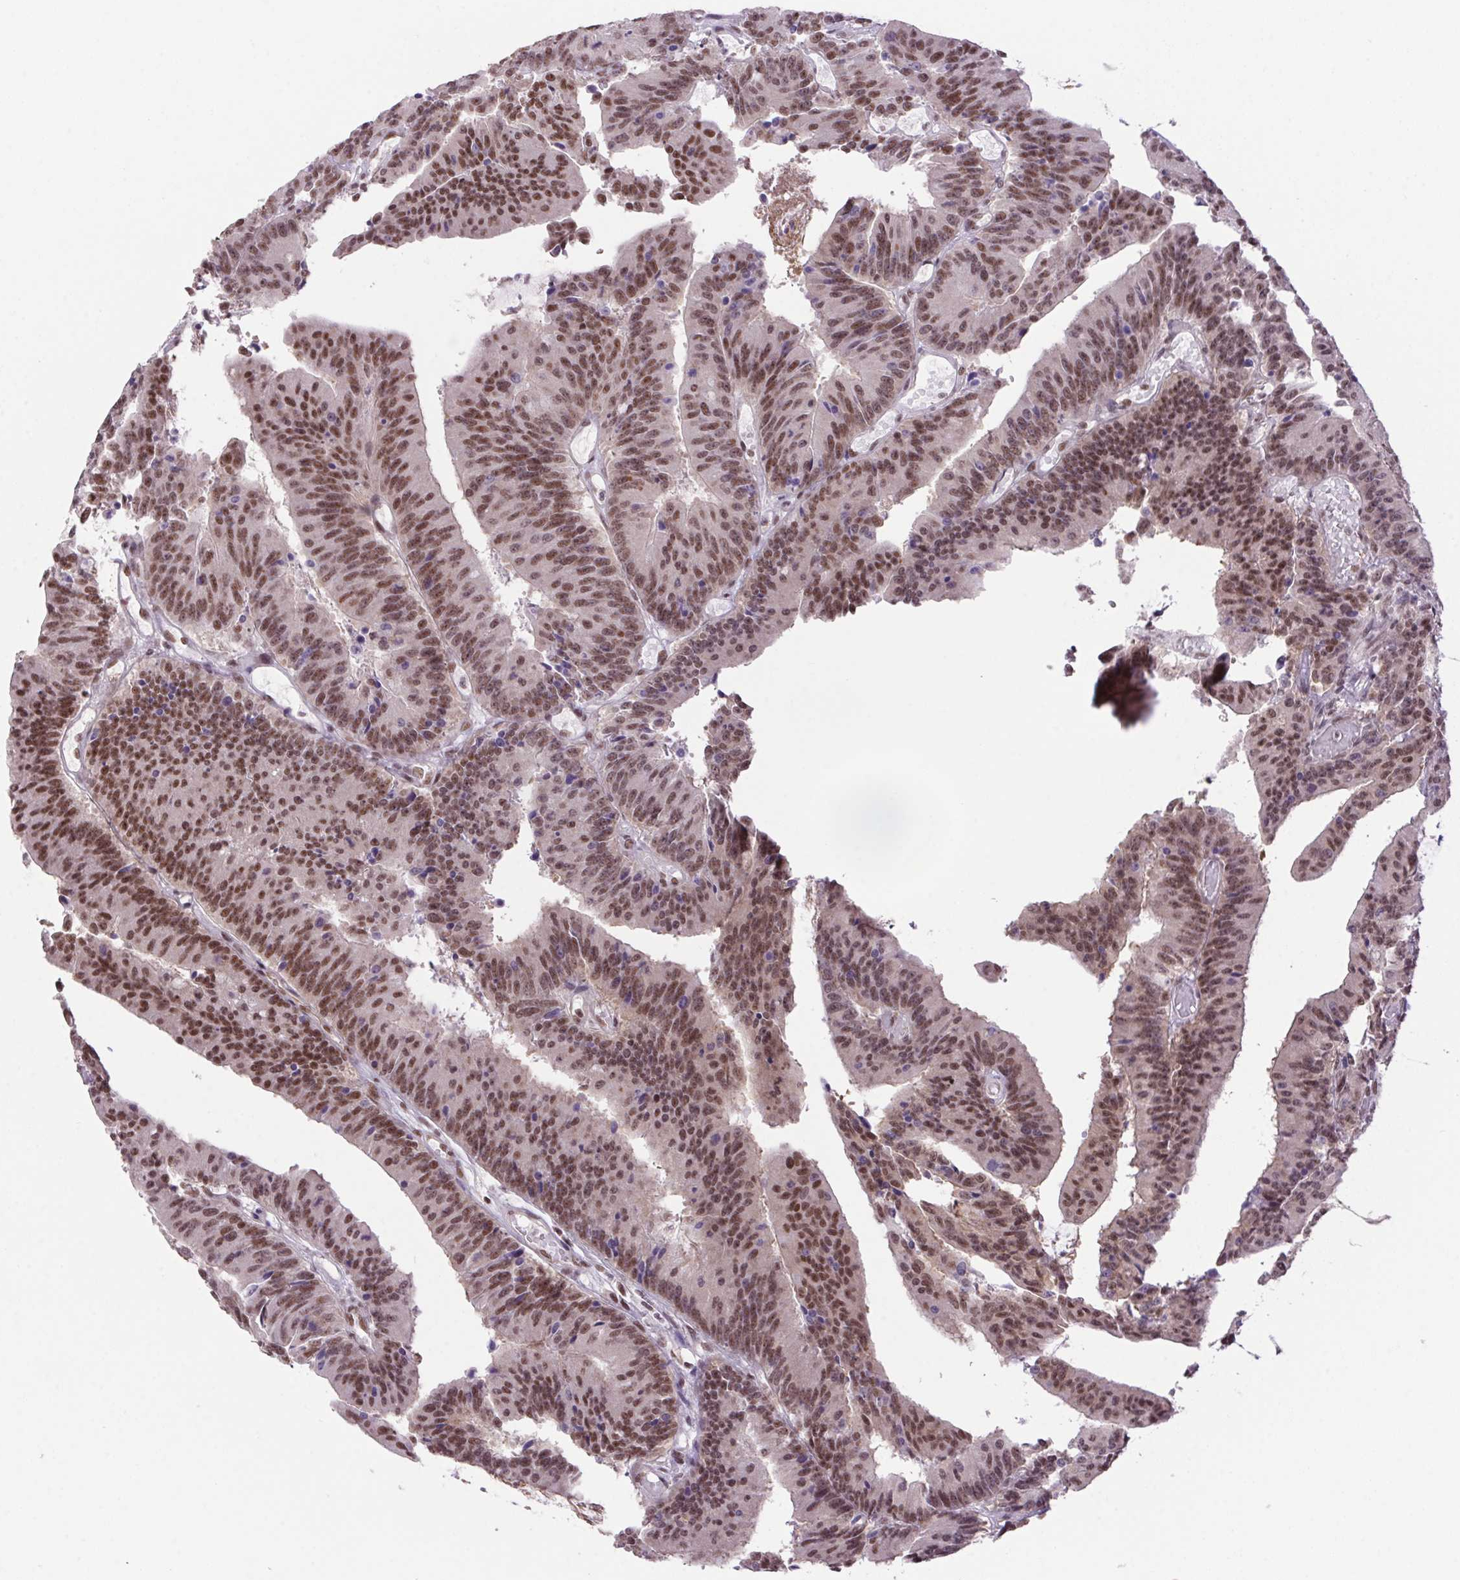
{"staining": {"intensity": "strong", "quantity": ">75%", "location": "nuclear"}, "tissue": "colorectal cancer", "cell_type": "Tumor cells", "image_type": "cancer", "snomed": [{"axis": "morphology", "description": "Adenocarcinoma, NOS"}, {"axis": "topography", "description": "Colon"}], "caption": "This histopathology image shows immunohistochemistry staining of human colorectal cancer (adenocarcinoma), with high strong nuclear staining in approximately >75% of tumor cells.", "gene": "DDX17", "patient": {"sex": "female", "age": 78}}